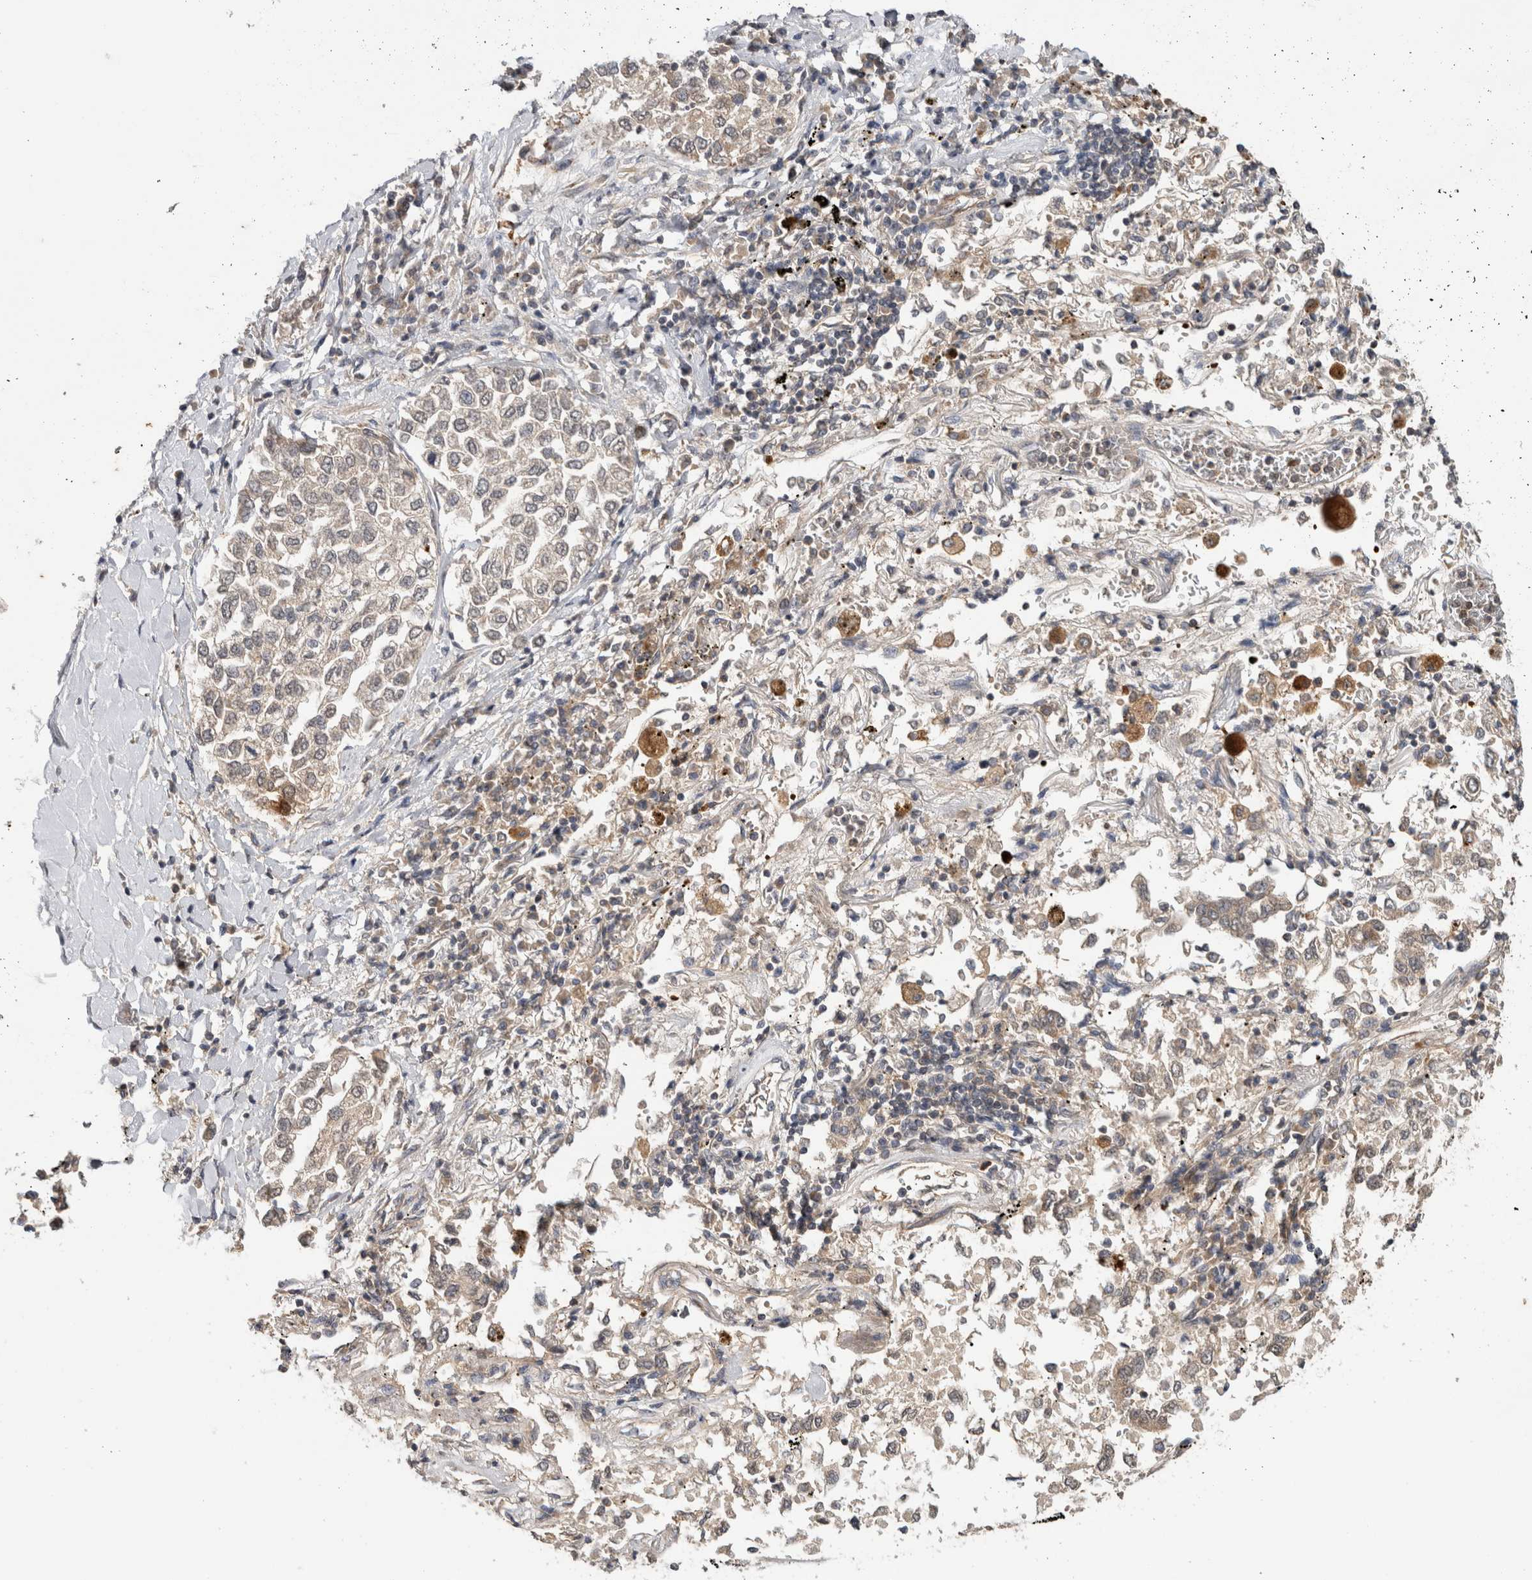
{"staining": {"intensity": "negative", "quantity": "none", "location": "none"}, "tissue": "lung cancer", "cell_type": "Tumor cells", "image_type": "cancer", "snomed": [{"axis": "morphology", "description": "Inflammation, NOS"}, {"axis": "morphology", "description": "Adenocarcinoma, NOS"}, {"axis": "topography", "description": "Lung"}], "caption": "This is an immunohistochemistry (IHC) photomicrograph of lung adenocarcinoma. There is no expression in tumor cells.", "gene": "HMOX2", "patient": {"sex": "male", "age": 63}}